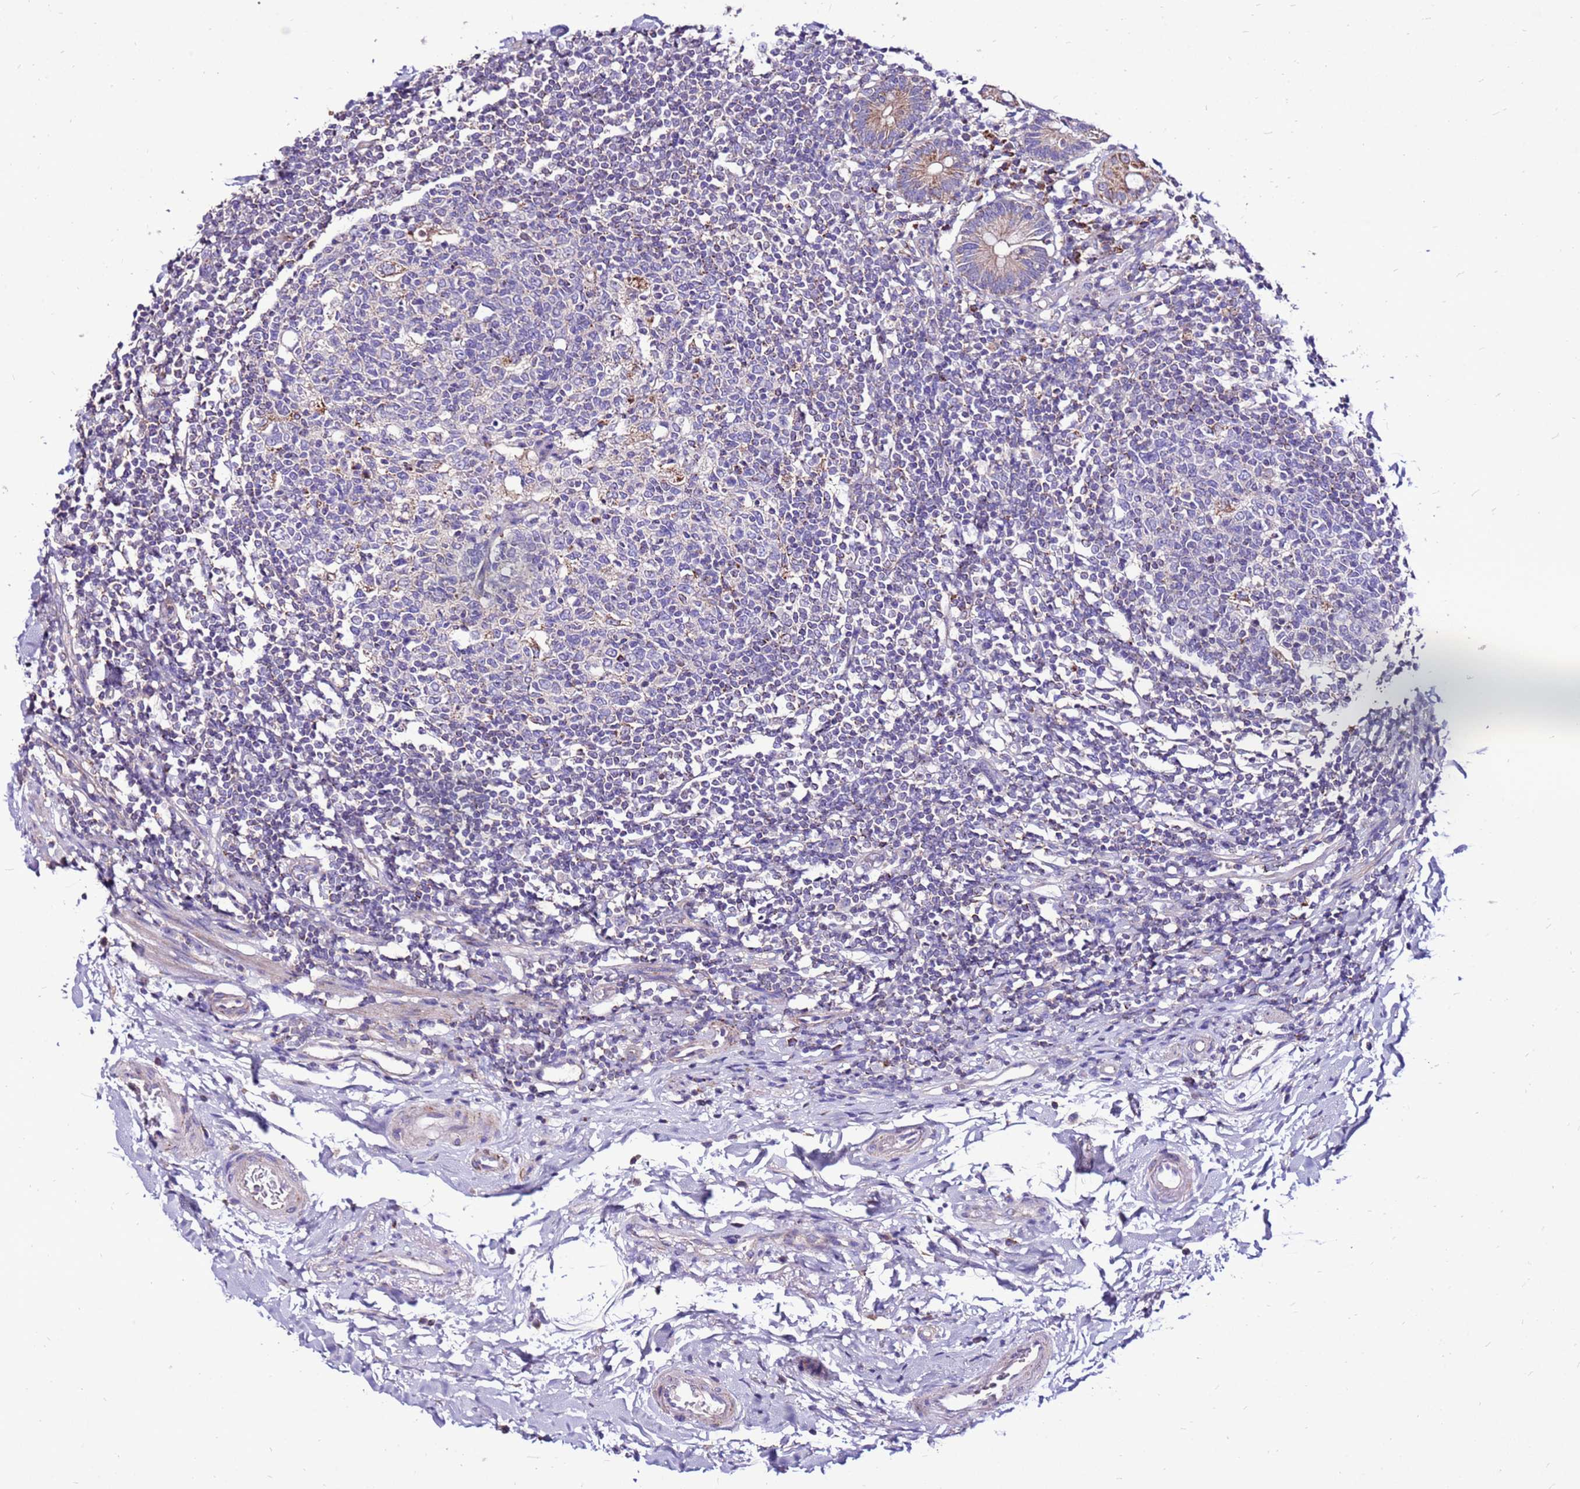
{"staining": {"intensity": "strong", "quantity": "25%-75%", "location": "cytoplasmic/membranous"}, "tissue": "small intestine", "cell_type": "Glandular cells", "image_type": "normal", "snomed": [{"axis": "morphology", "description": "Normal tissue, NOS"}, {"axis": "topography", "description": "Small intestine"}], "caption": "Strong cytoplasmic/membranous protein expression is present in approximately 25%-75% of glandular cells in small intestine. (brown staining indicates protein expression, while blue staining denotes nuclei).", "gene": "TMEM106C", "patient": {"sex": "female", "age": 84}}